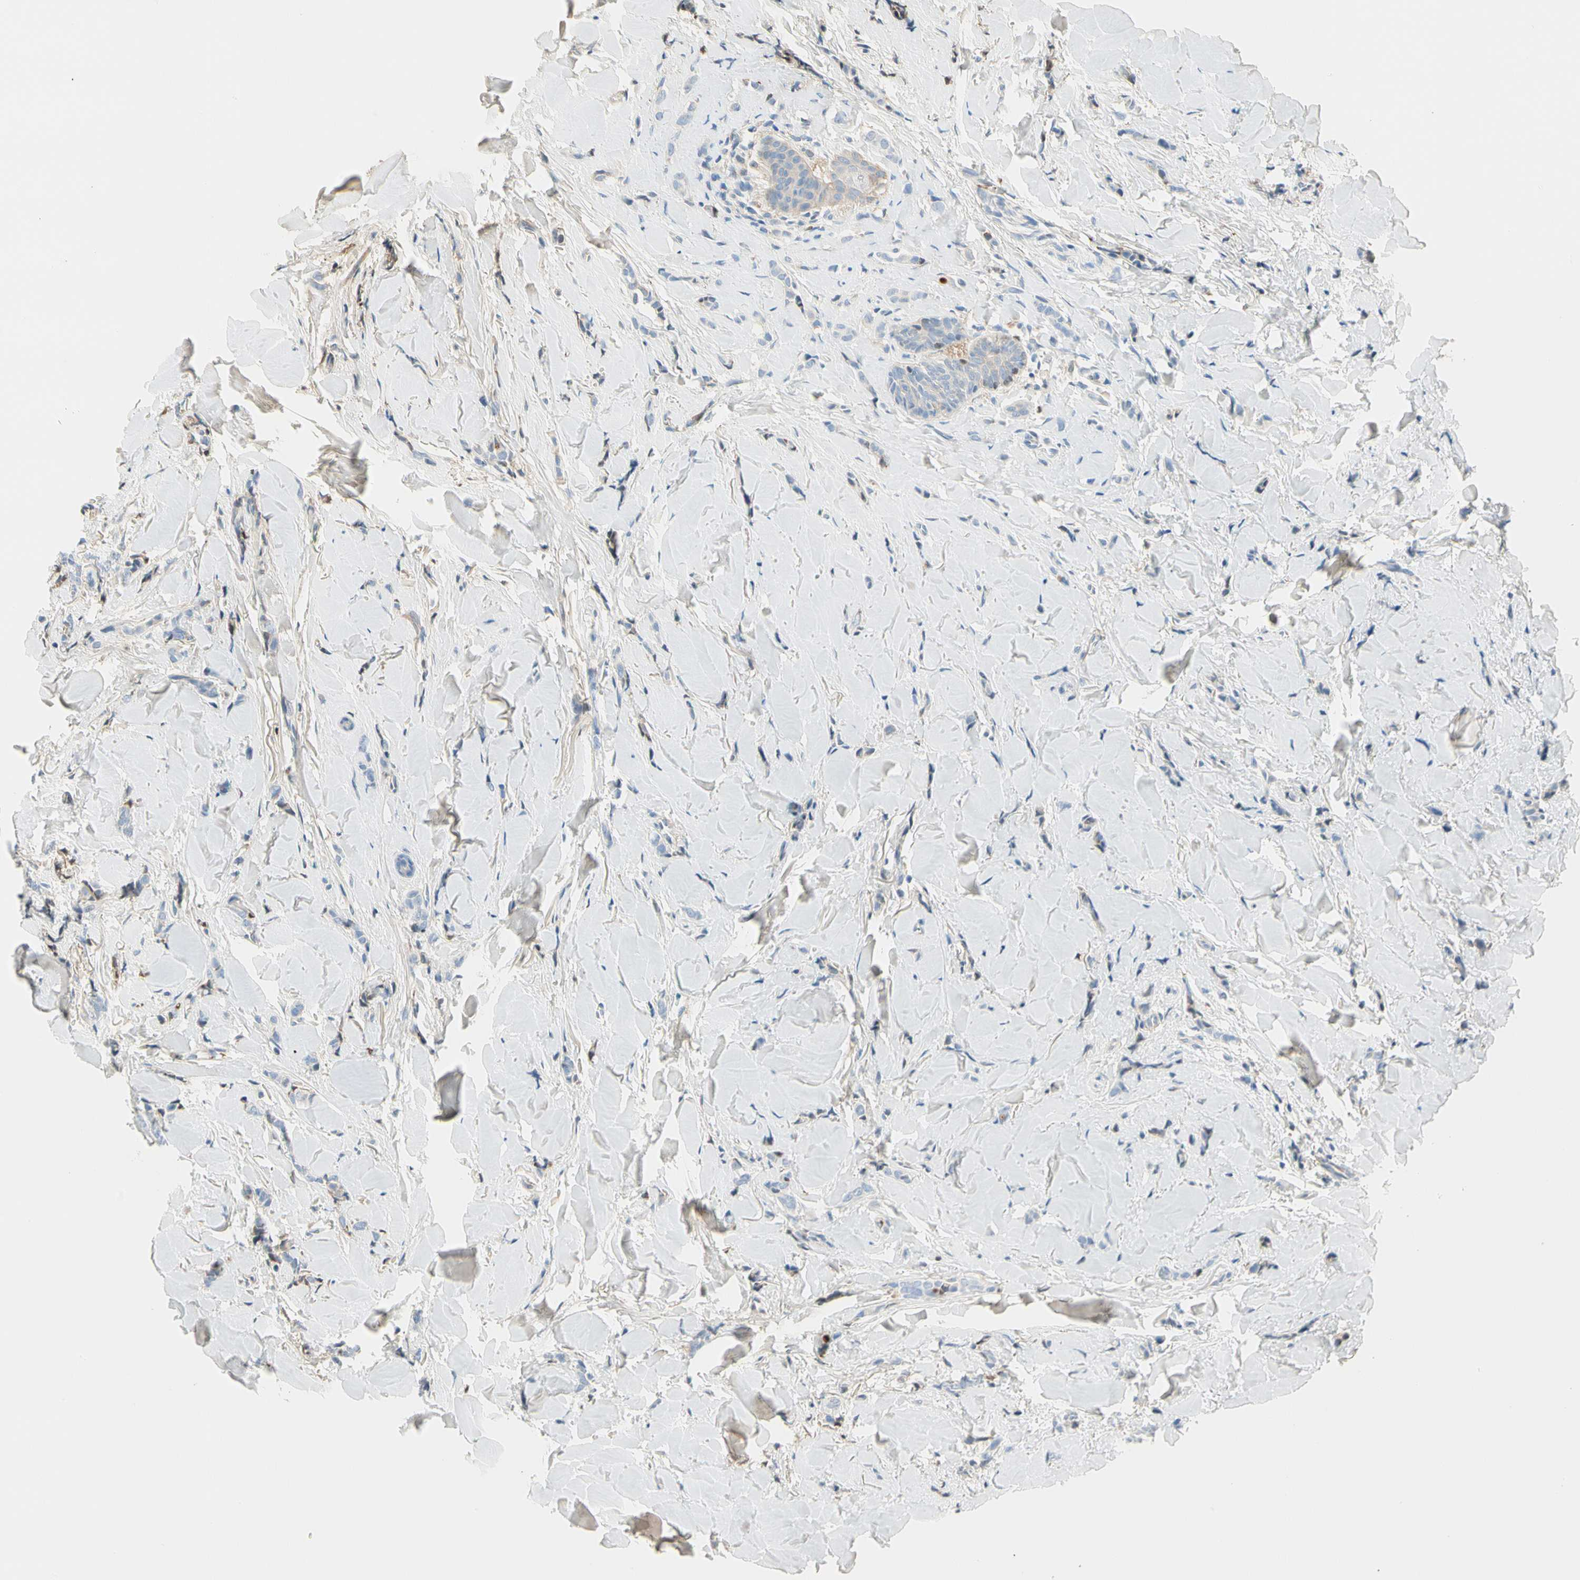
{"staining": {"intensity": "negative", "quantity": "none", "location": "none"}, "tissue": "breast cancer", "cell_type": "Tumor cells", "image_type": "cancer", "snomed": [{"axis": "morphology", "description": "Lobular carcinoma"}, {"axis": "topography", "description": "Skin"}, {"axis": "topography", "description": "Breast"}], "caption": "Immunohistochemical staining of breast lobular carcinoma reveals no significant expression in tumor cells.", "gene": "LAMB3", "patient": {"sex": "female", "age": 46}}